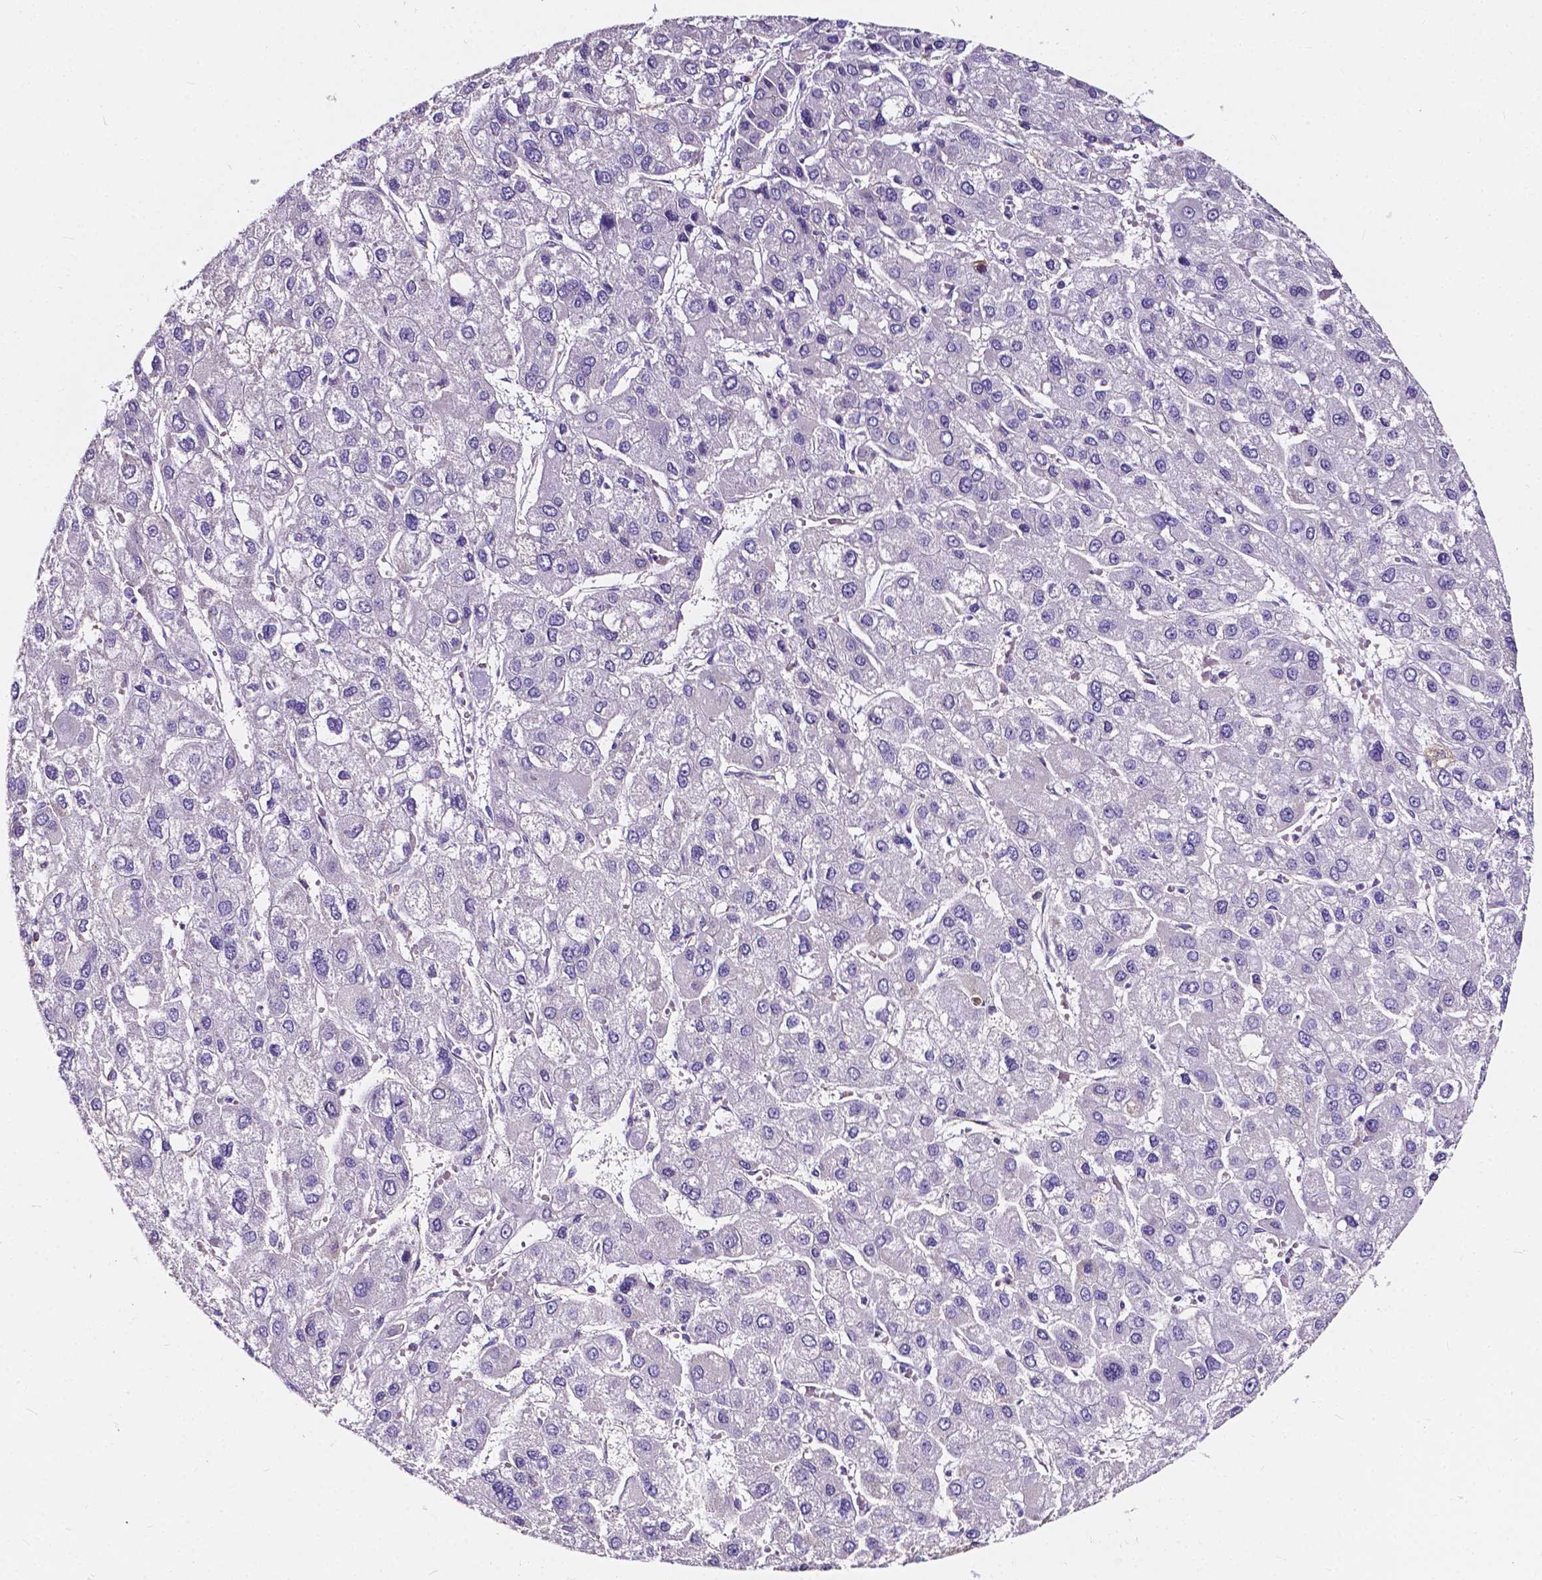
{"staining": {"intensity": "negative", "quantity": "none", "location": "none"}, "tissue": "liver cancer", "cell_type": "Tumor cells", "image_type": "cancer", "snomed": [{"axis": "morphology", "description": "Carcinoma, Hepatocellular, NOS"}, {"axis": "topography", "description": "Liver"}], "caption": "Immunohistochemical staining of liver cancer shows no significant positivity in tumor cells.", "gene": "CLSTN2", "patient": {"sex": "female", "age": 41}}